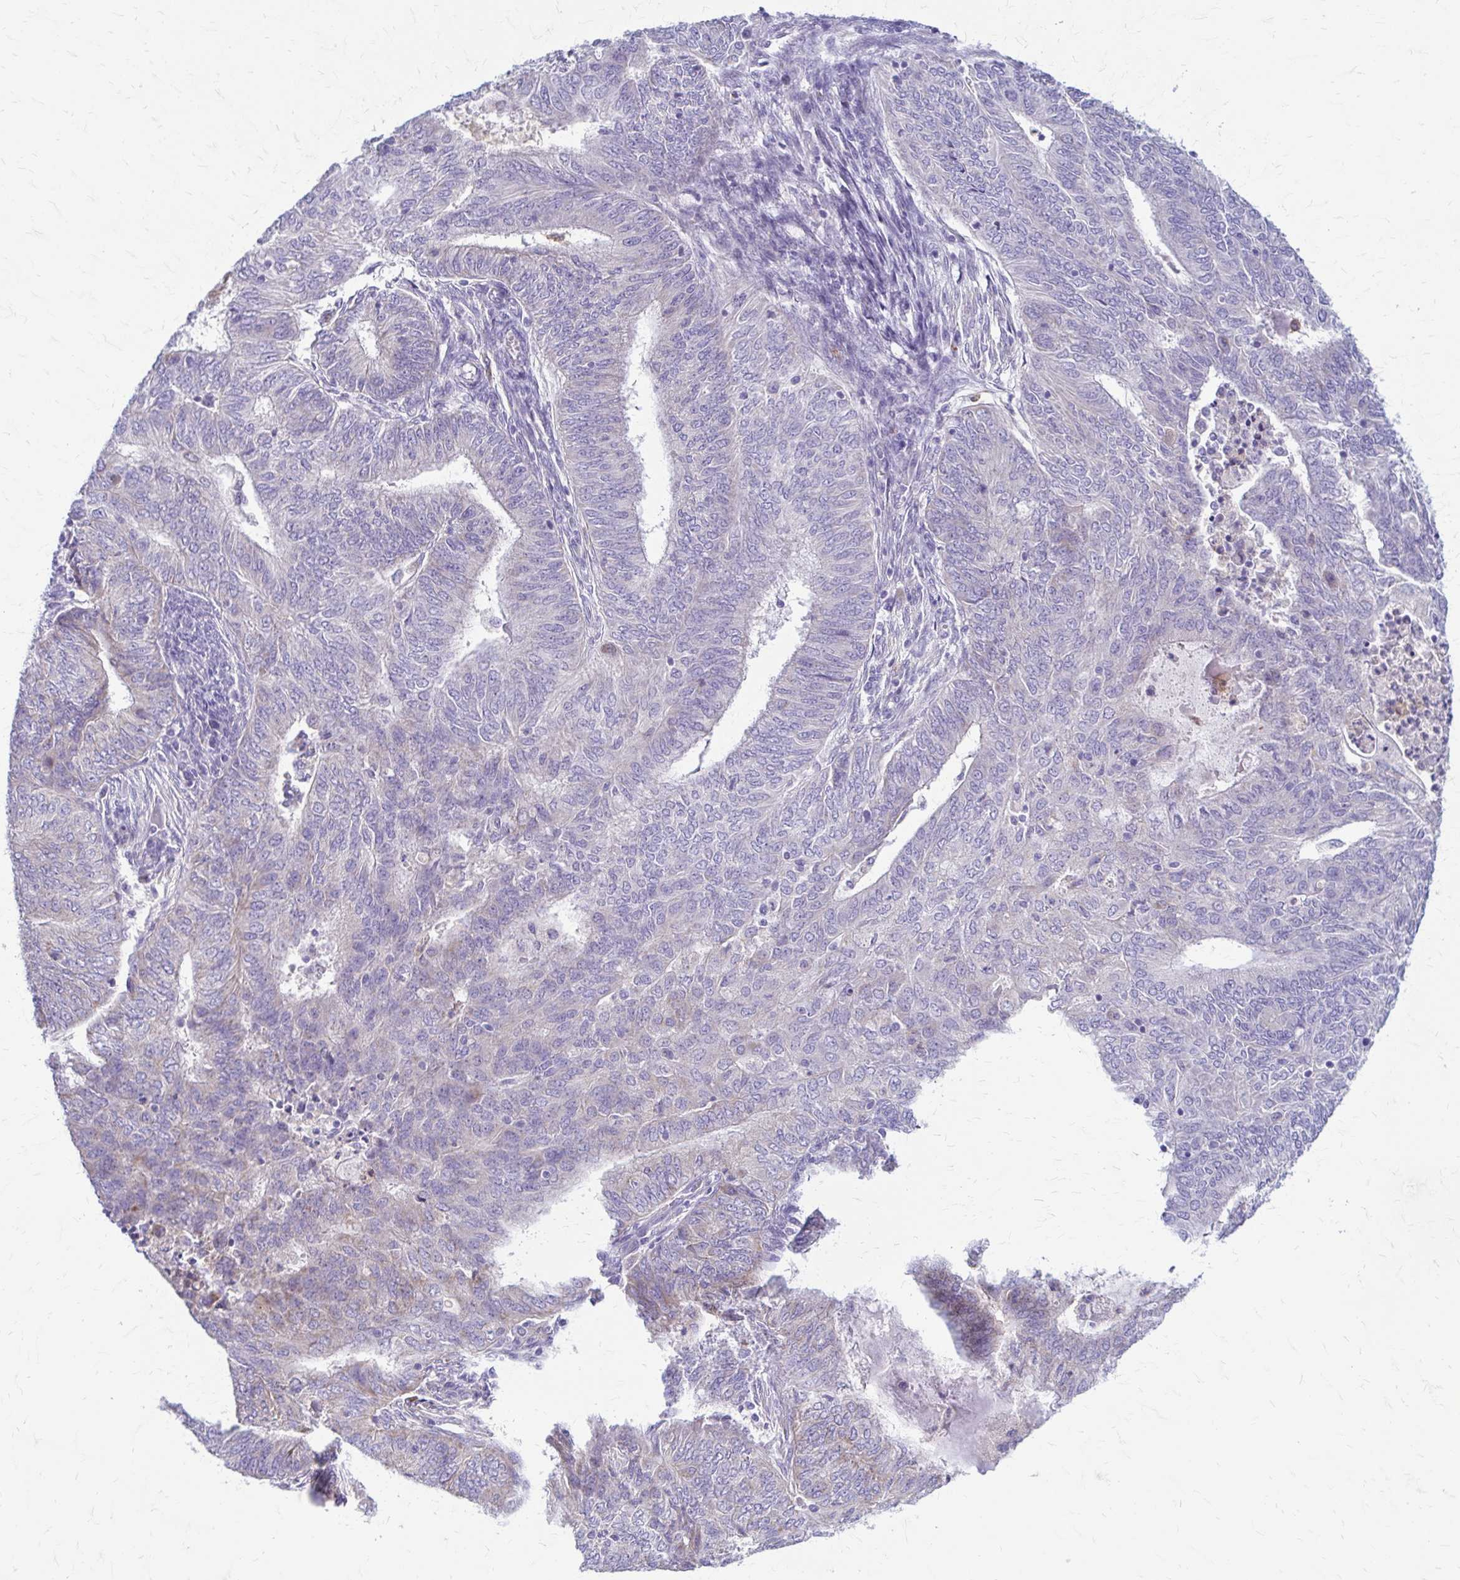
{"staining": {"intensity": "negative", "quantity": "none", "location": "none"}, "tissue": "endometrial cancer", "cell_type": "Tumor cells", "image_type": "cancer", "snomed": [{"axis": "morphology", "description": "Adenocarcinoma, NOS"}, {"axis": "topography", "description": "Endometrium"}], "caption": "Immunohistochemistry image of neoplastic tissue: human adenocarcinoma (endometrial) stained with DAB displays no significant protein positivity in tumor cells.", "gene": "SAMD13", "patient": {"sex": "female", "age": 62}}